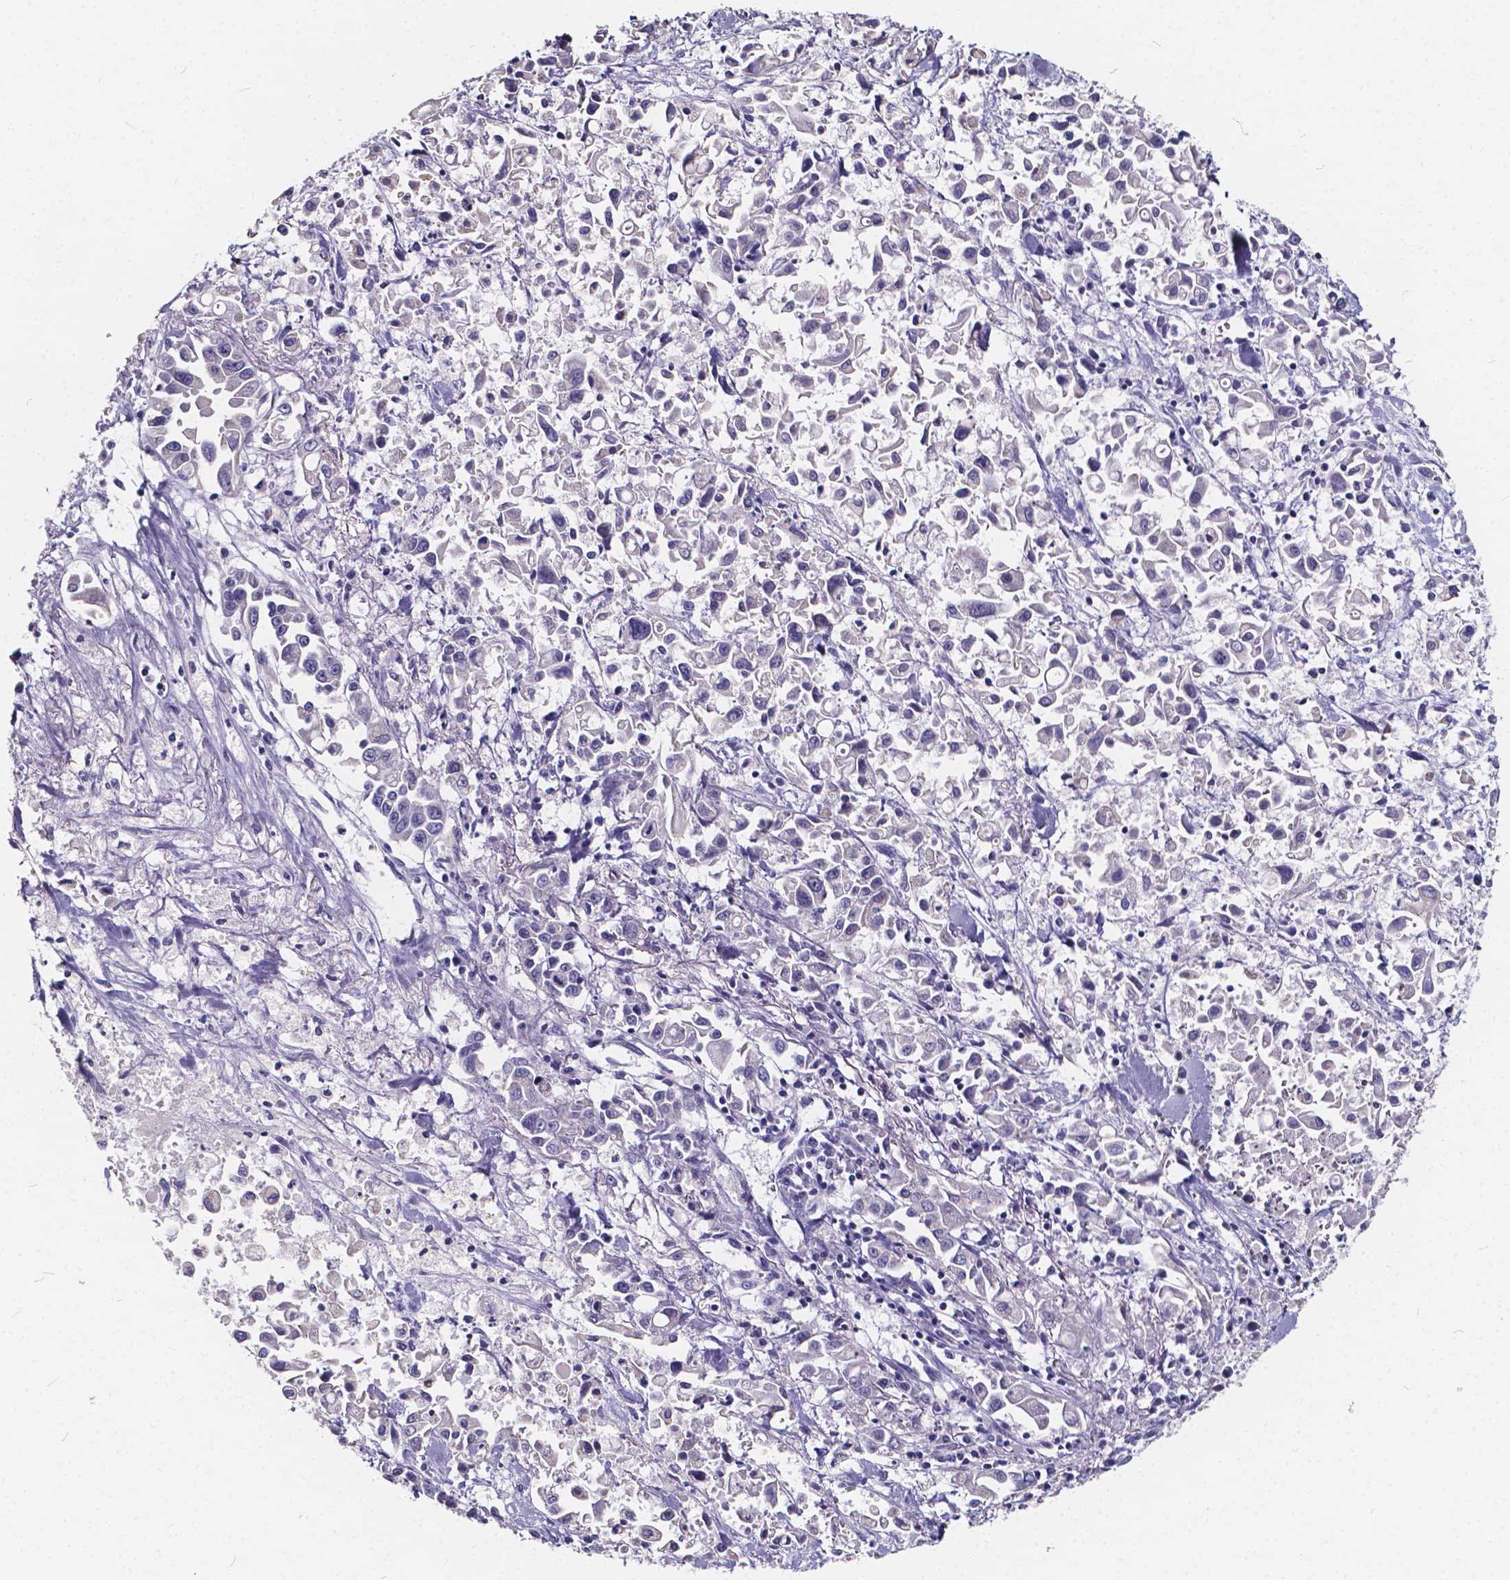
{"staining": {"intensity": "negative", "quantity": "none", "location": "none"}, "tissue": "pancreatic cancer", "cell_type": "Tumor cells", "image_type": "cancer", "snomed": [{"axis": "morphology", "description": "Adenocarcinoma, NOS"}, {"axis": "topography", "description": "Pancreas"}], "caption": "Histopathology image shows no protein staining in tumor cells of pancreatic adenocarcinoma tissue.", "gene": "SPEF2", "patient": {"sex": "female", "age": 83}}